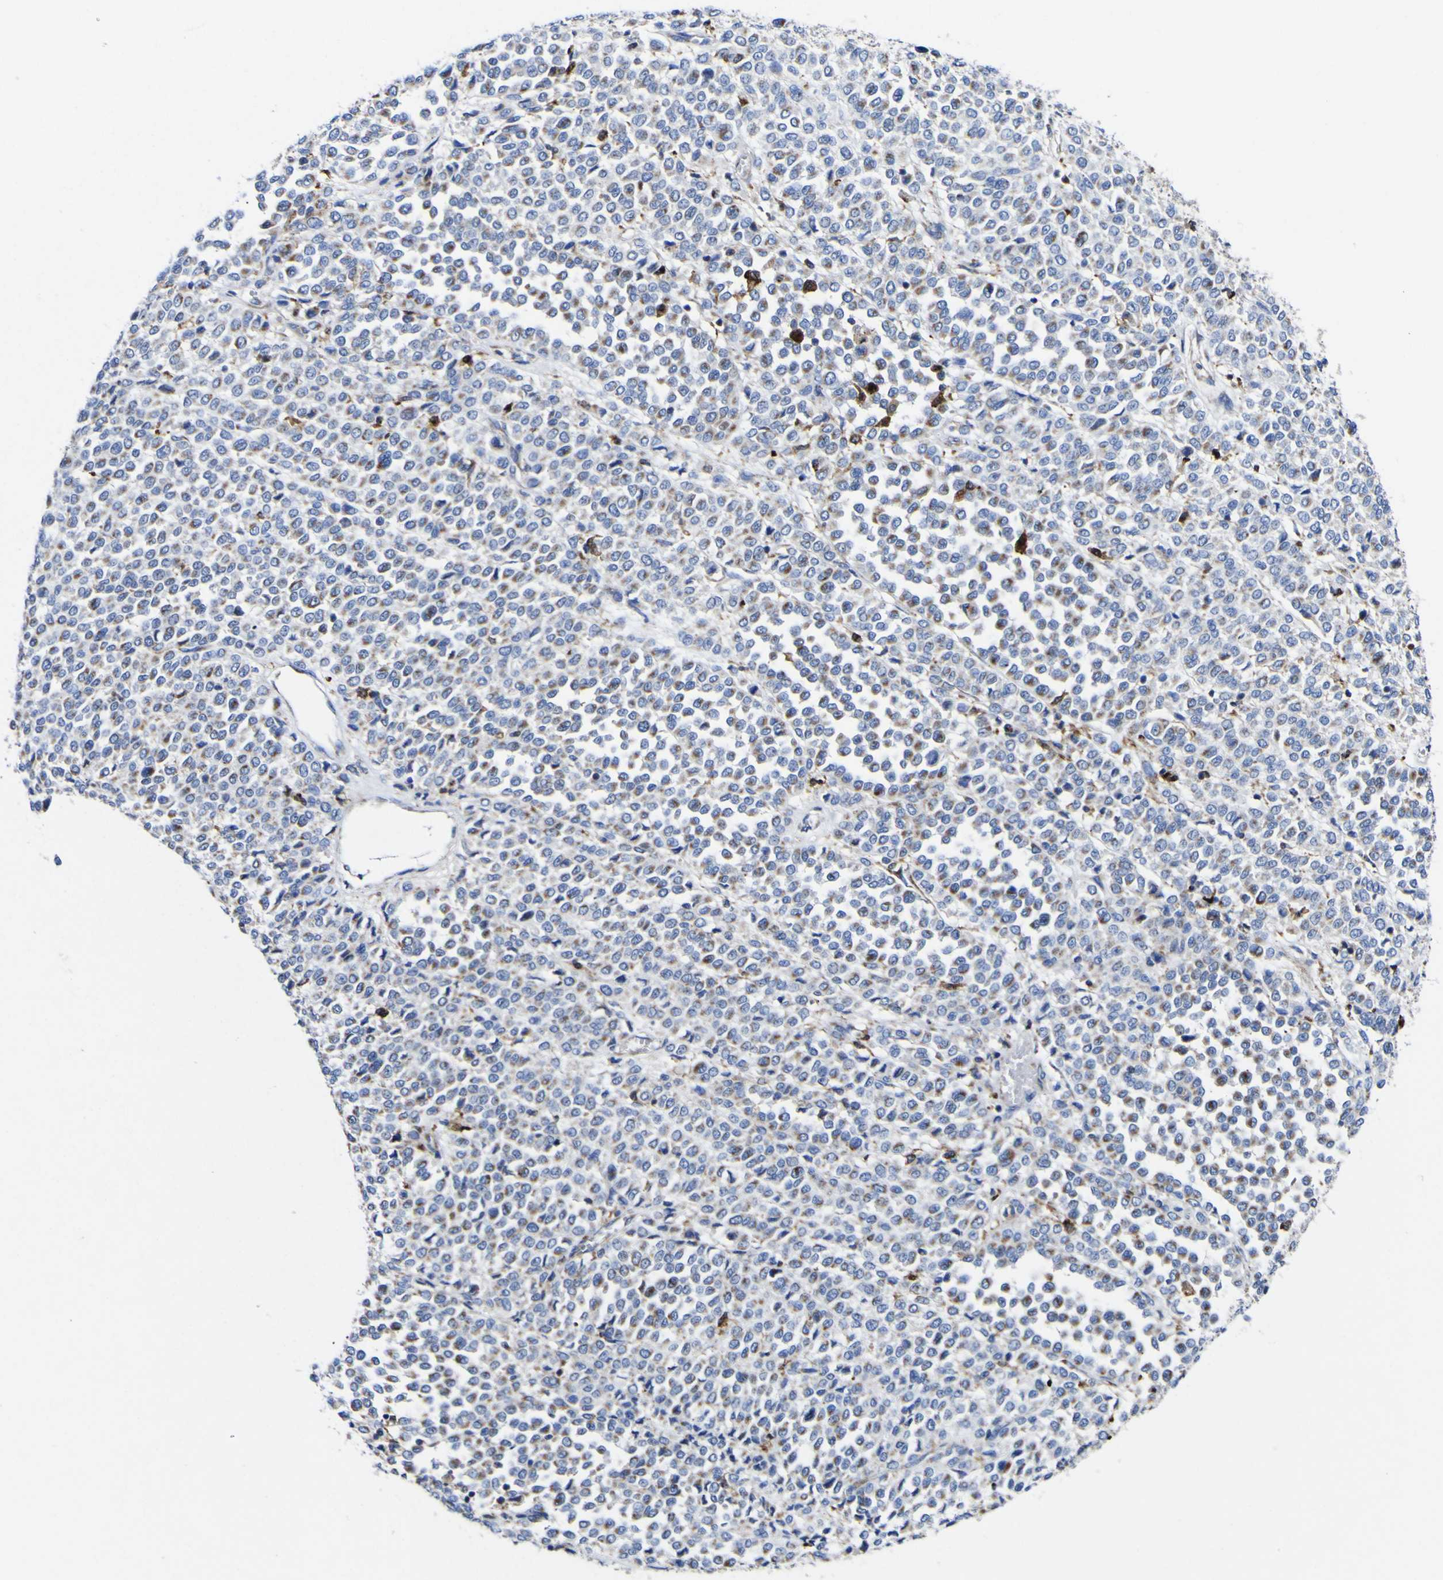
{"staining": {"intensity": "moderate", "quantity": ">75%", "location": "cytoplasmic/membranous"}, "tissue": "melanoma", "cell_type": "Tumor cells", "image_type": "cancer", "snomed": [{"axis": "morphology", "description": "Malignant melanoma, Metastatic site"}, {"axis": "topography", "description": "Pancreas"}], "caption": "Malignant melanoma (metastatic site) was stained to show a protein in brown. There is medium levels of moderate cytoplasmic/membranous positivity in approximately >75% of tumor cells.", "gene": "CCDC90B", "patient": {"sex": "female", "age": 30}}